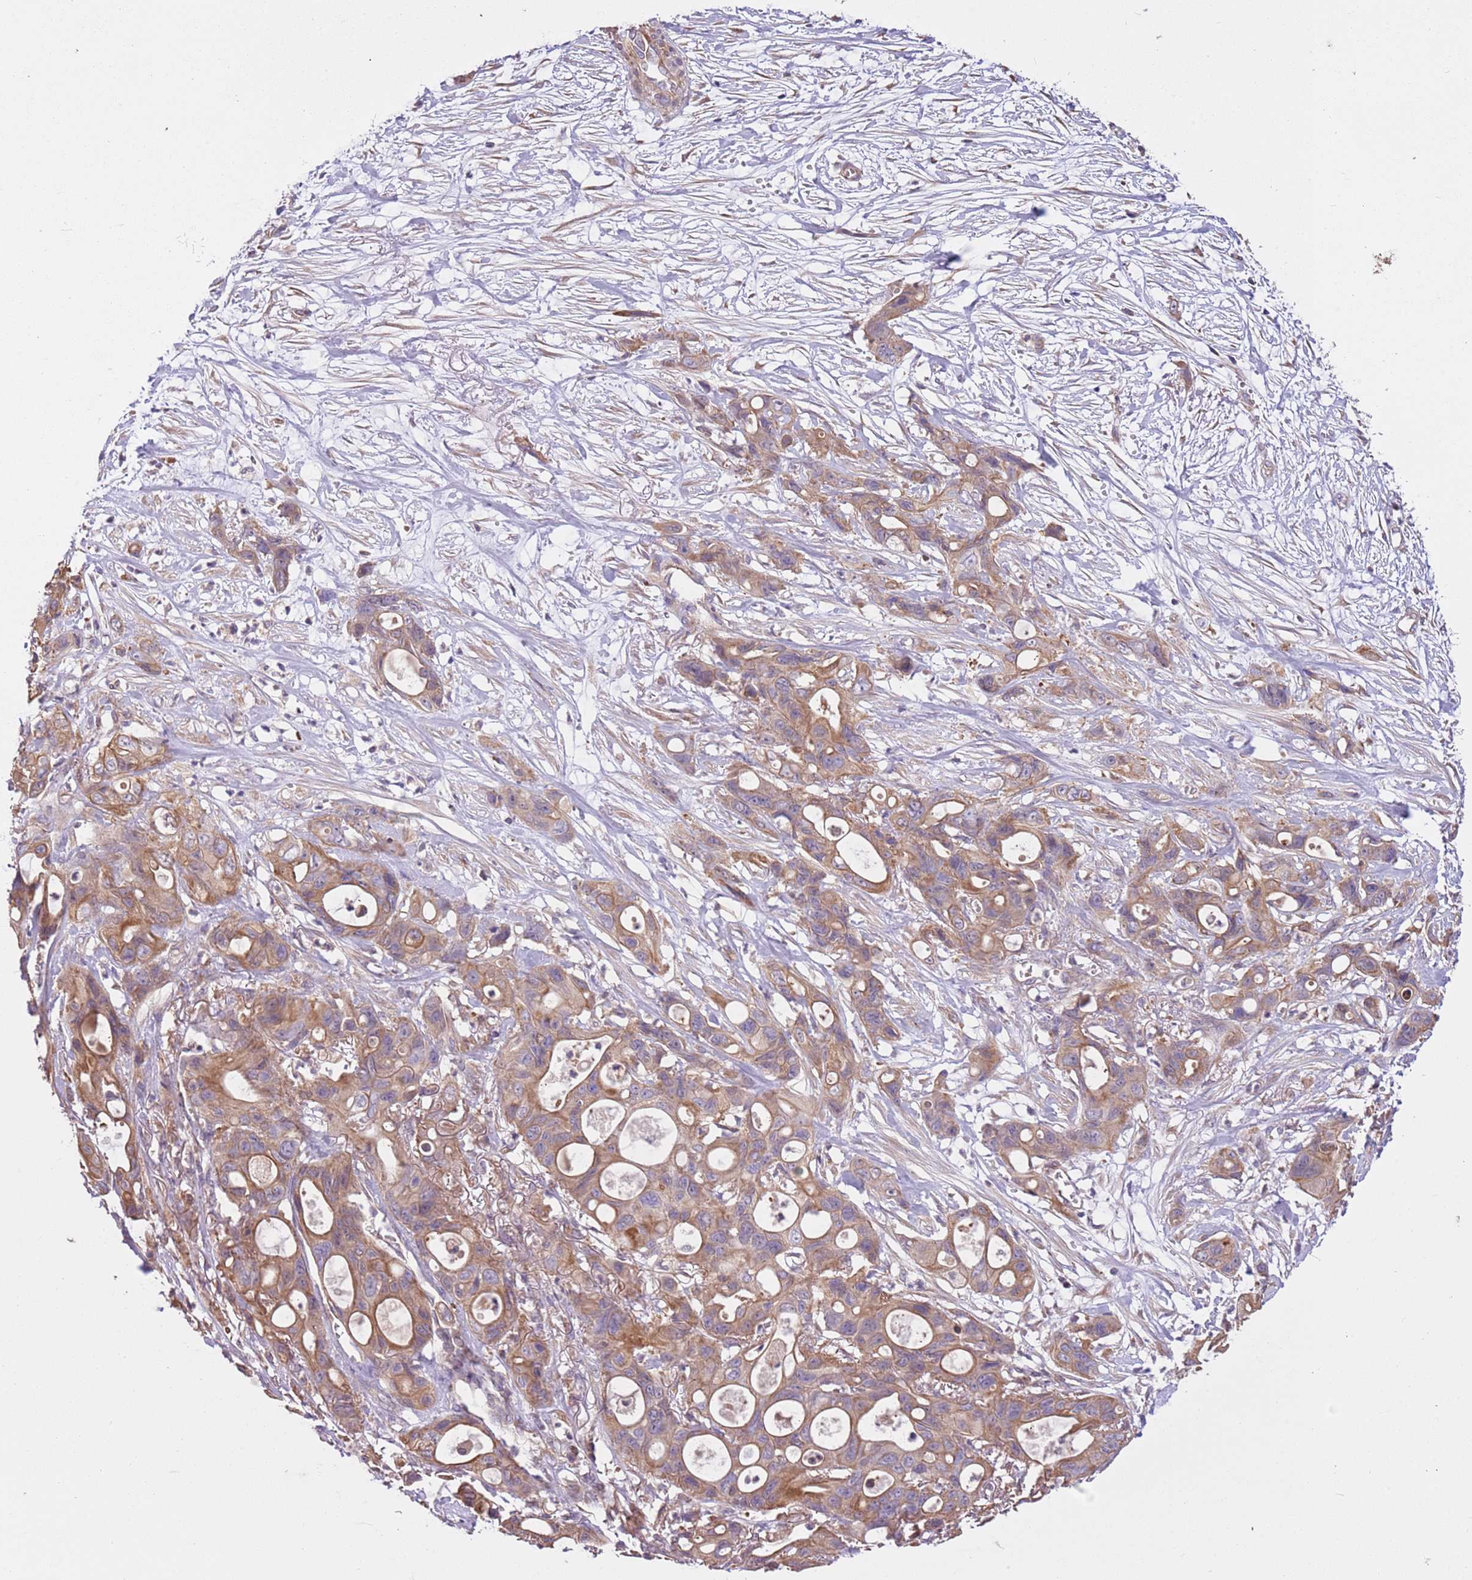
{"staining": {"intensity": "moderate", "quantity": ">75%", "location": "cytoplasmic/membranous"}, "tissue": "ovarian cancer", "cell_type": "Tumor cells", "image_type": "cancer", "snomed": [{"axis": "morphology", "description": "Cystadenocarcinoma, mucinous, NOS"}, {"axis": "topography", "description": "Ovary"}], "caption": "Protein expression by IHC displays moderate cytoplasmic/membranous positivity in about >75% of tumor cells in ovarian cancer (mucinous cystadenocarcinoma).", "gene": "FAM89B", "patient": {"sex": "female", "age": 70}}